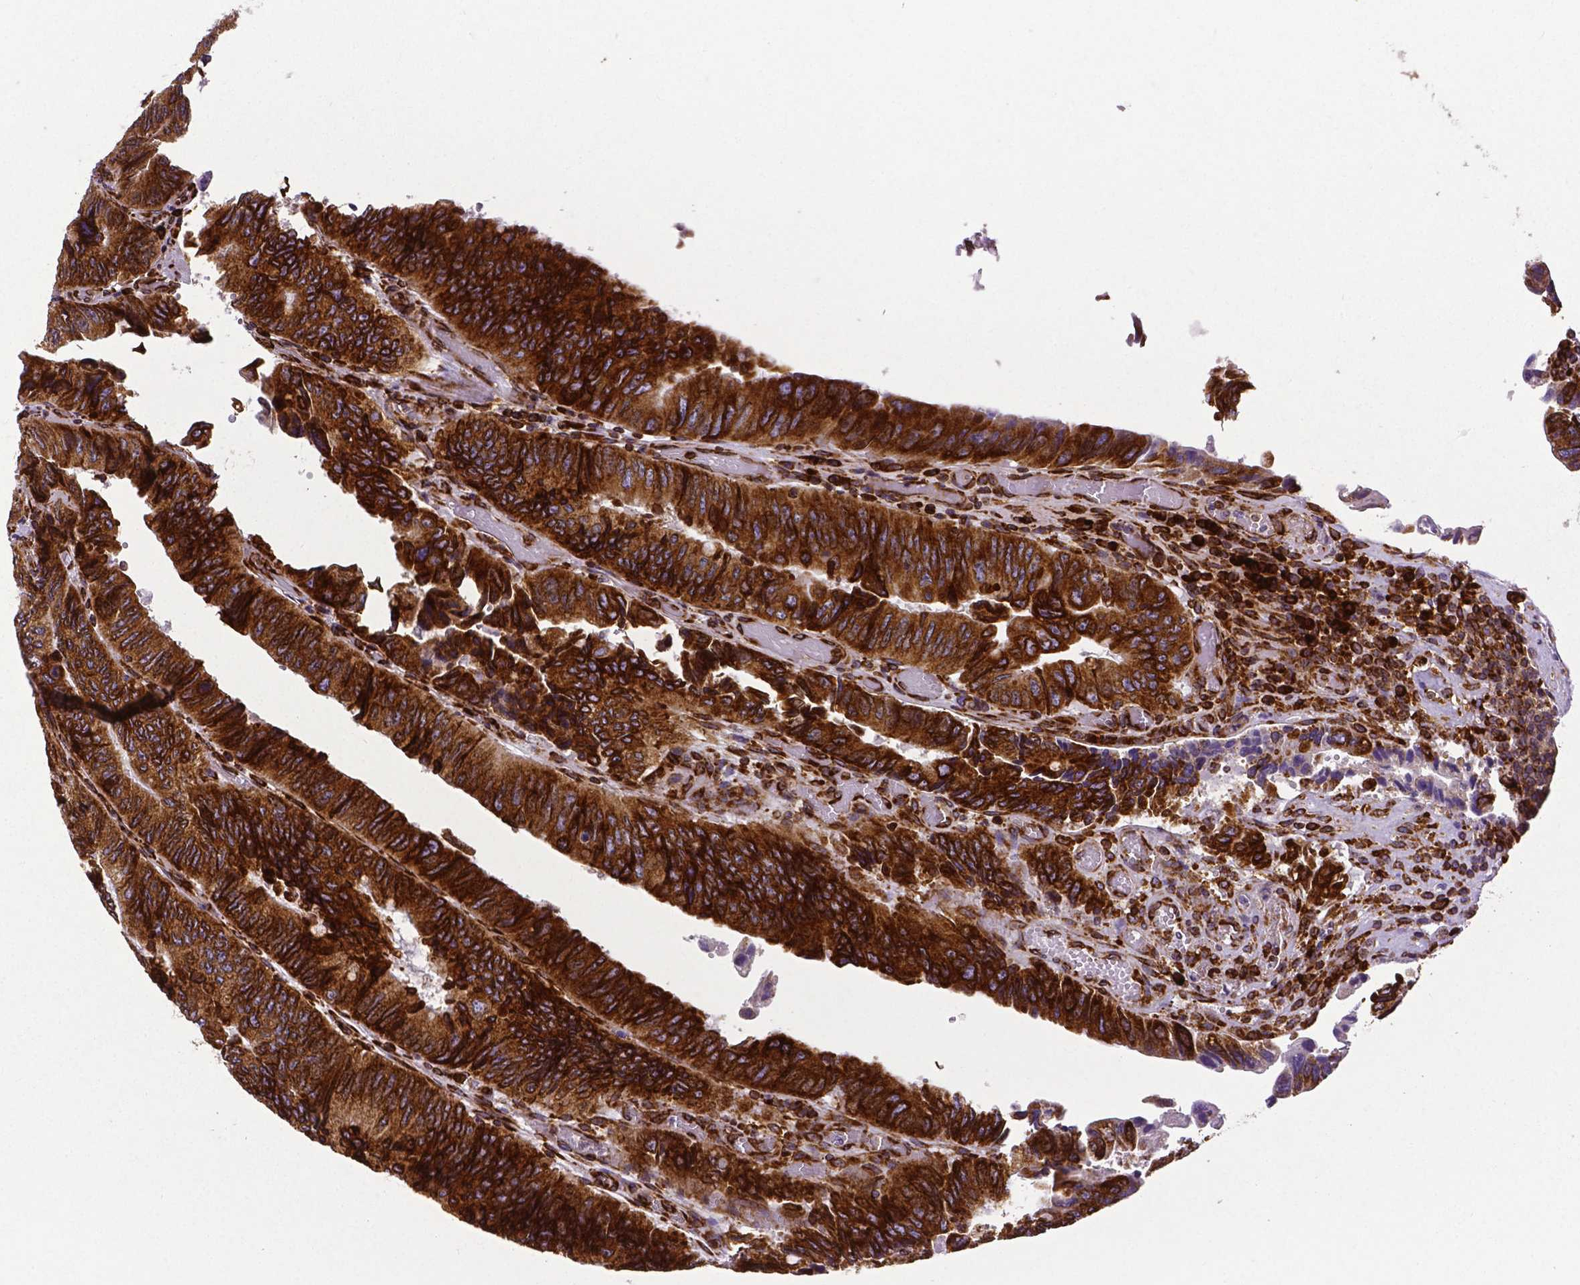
{"staining": {"intensity": "strong", "quantity": ">75%", "location": "cytoplasmic/membranous"}, "tissue": "colorectal cancer", "cell_type": "Tumor cells", "image_type": "cancer", "snomed": [{"axis": "morphology", "description": "Adenocarcinoma, NOS"}, {"axis": "topography", "description": "Colon"}], "caption": "High-magnification brightfield microscopy of adenocarcinoma (colorectal) stained with DAB (brown) and counterstained with hematoxylin (blue). tumor cells exhibit strong cytoplasmic/membranous staining is appreciated in about>75% of cells.", "gene": "MTDH", "patient": {"sex": "female", "age": 84}}